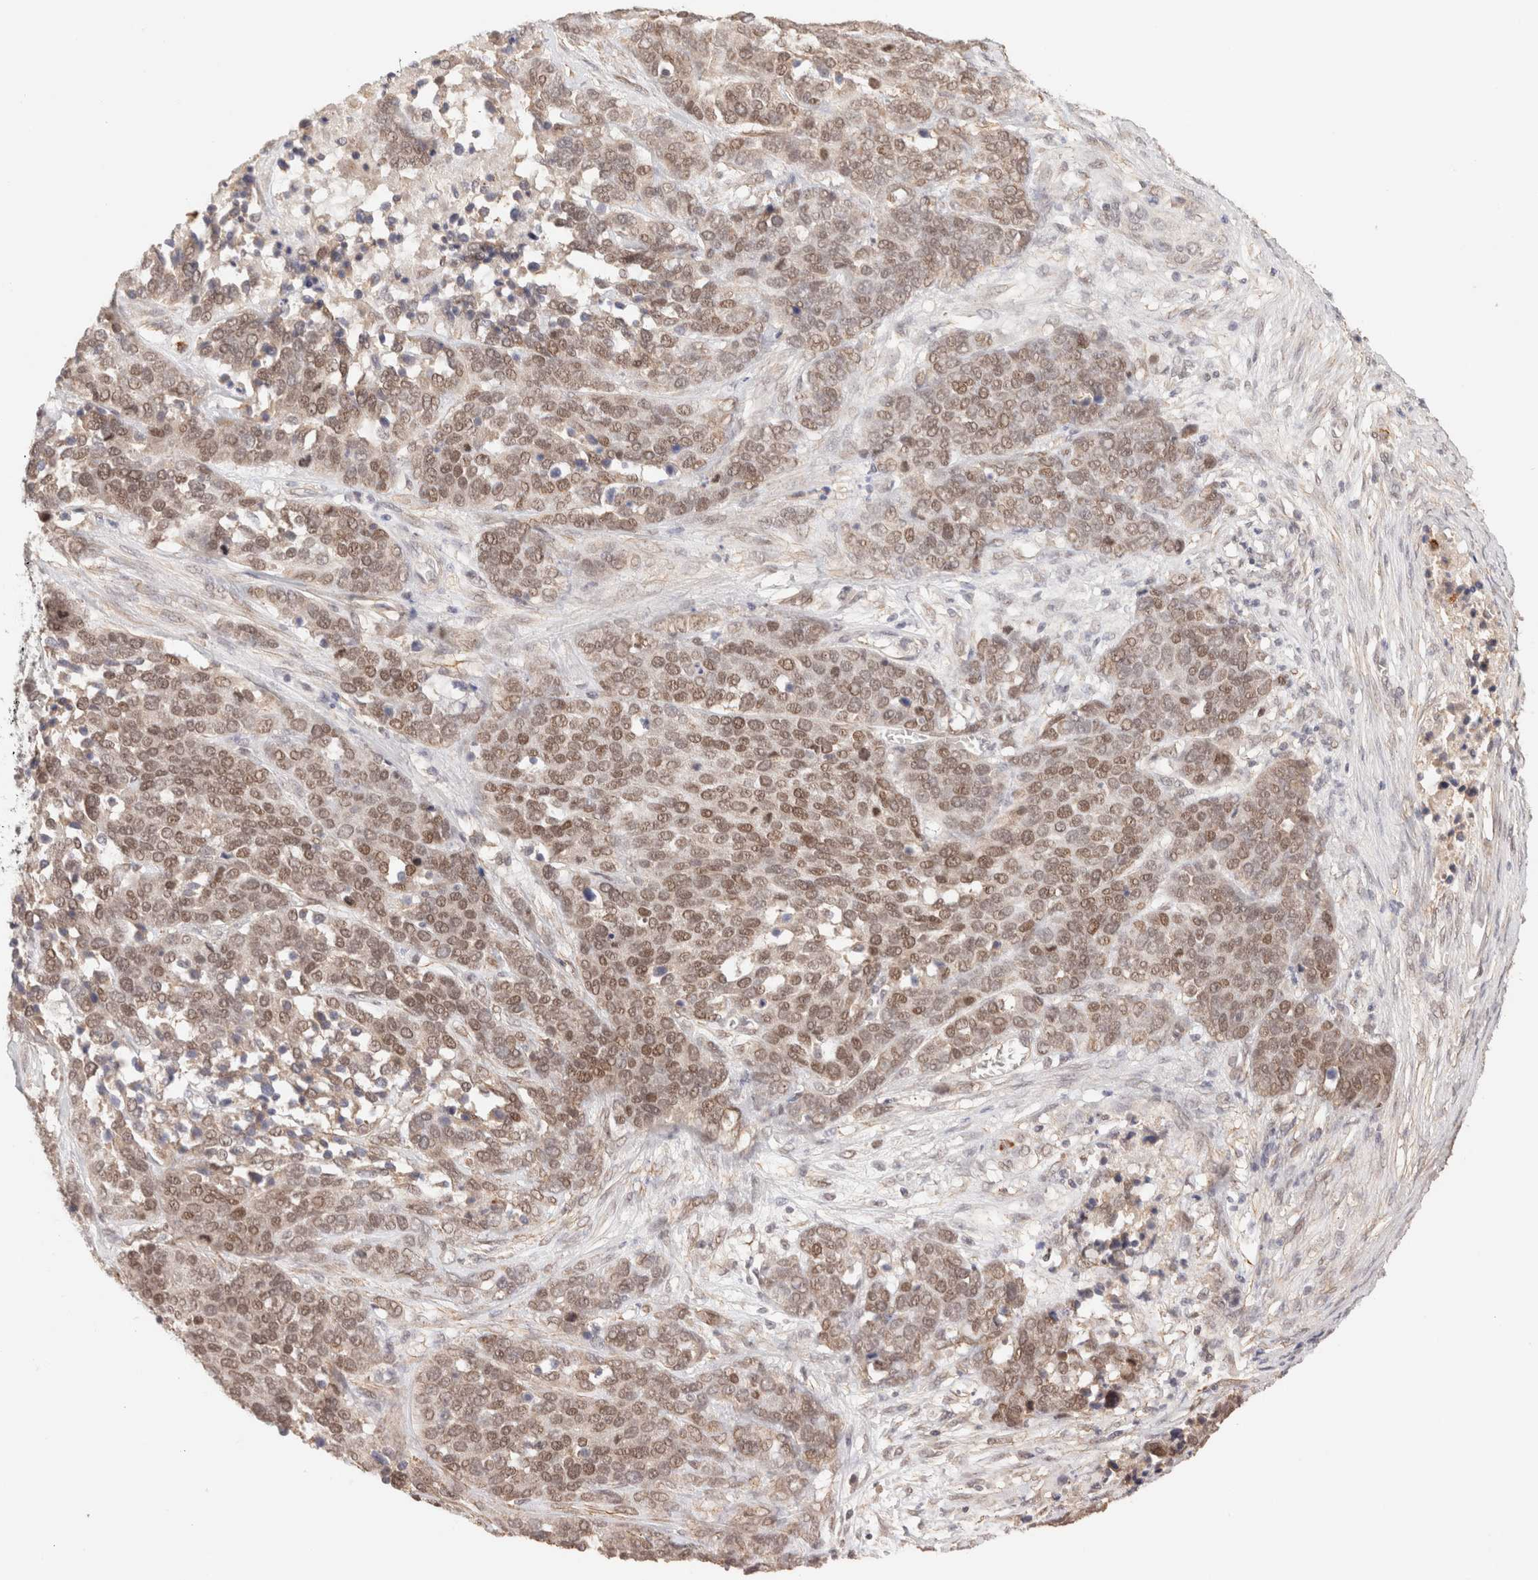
{"staining": {"intensity": "moderate", "quantity": ">75%", "location": "nuclear"}, "tissue": "ovarian cancer", "cell_type": "Tumor cells", "image_type": "cancer", "snomed": [{"axis": "morphology", "description": "Cystadenocarcinoma, serous, NOS"}, {"axis": "topography", "description": "Ovary"}], "caption": "Moderate nuclear positivity is identified in about >75% of tumor cells in ovarian cancer.", "gene": "BRPF3", "patient": {"sex": "female", "age": 44}}